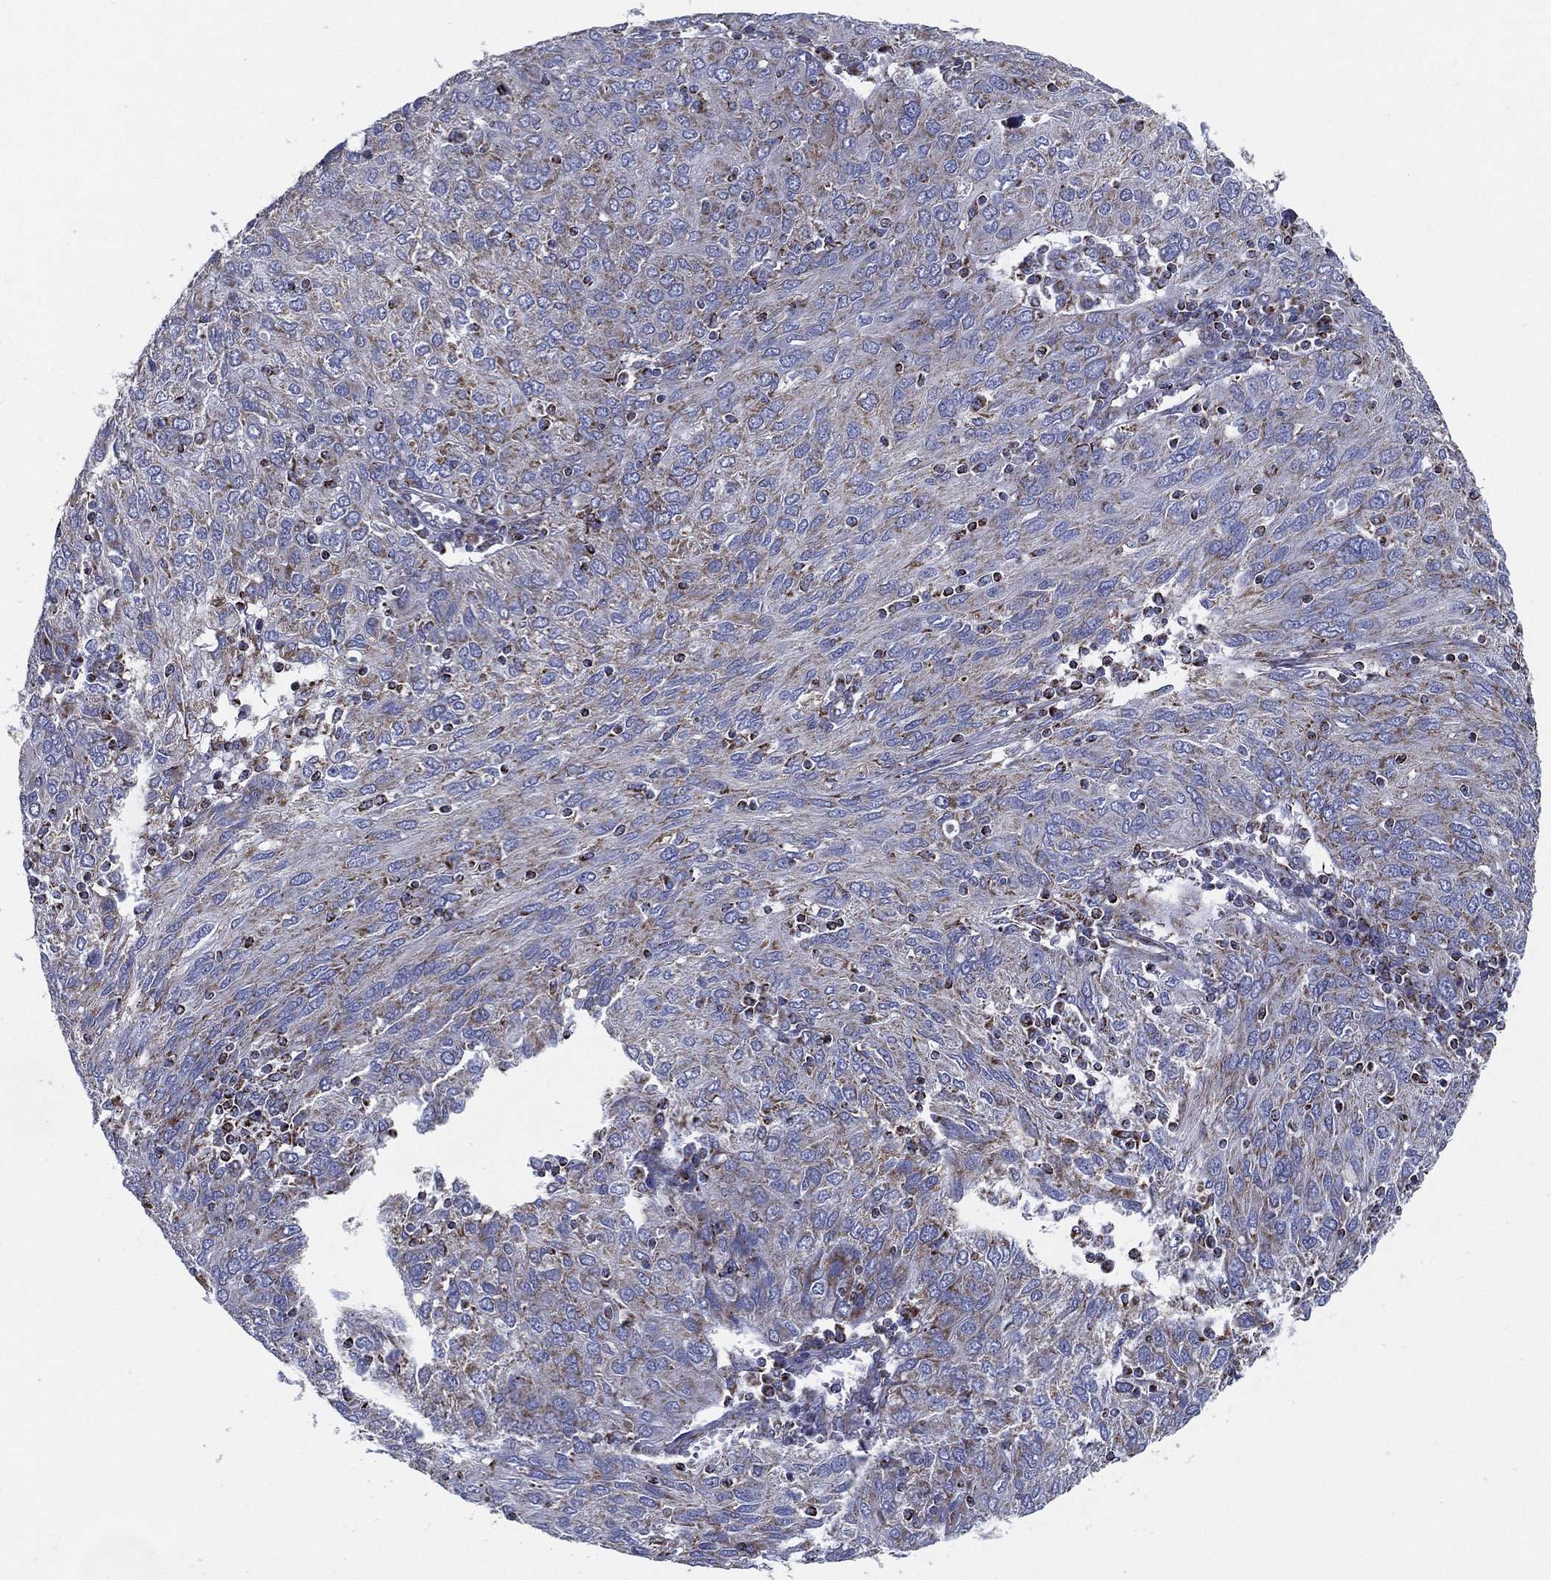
{"staining": {"intensity": "moderate", "quantity": "25%-75%", "location": "cytoplasmic/membranous"}, "tissue": "ovarian cancer", "cell_type": "Tumor cells", "image_type": "cancer", "snomed": [{"axis": "morphology", "description": "Carcinoma, endometroid"}, {"axis": "topography", "description": "Ovary"}], "caption": "There is medium levels of moderate cytoplasmic/membranous expression in tumor cells of ovarian endometroid carcinoma, as demonstrated by immunohistochemical staining (brown color).", "gene": "SFXN1", "patient": {"sex": "female", "age": 50}}